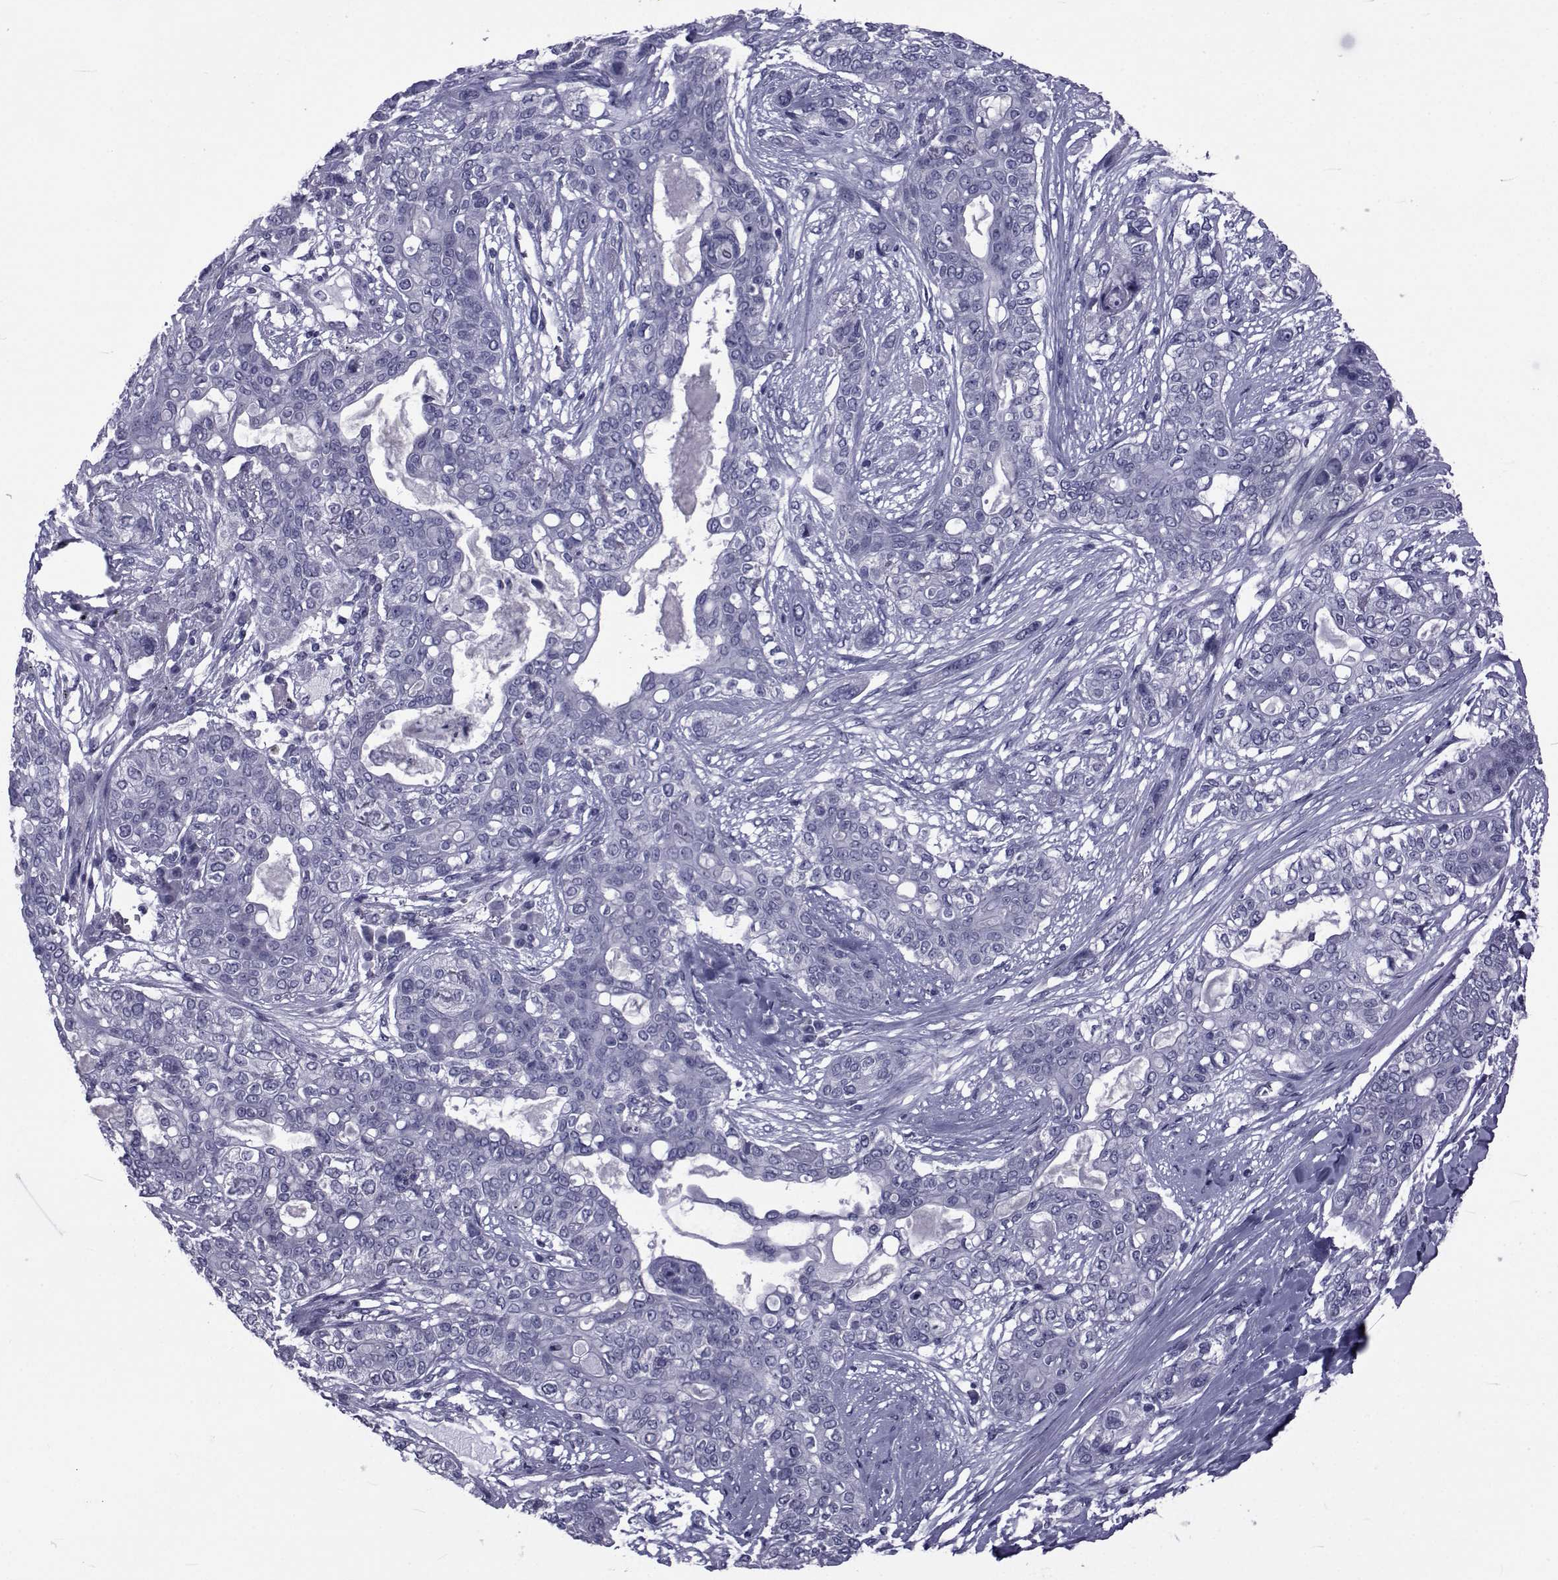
{"staining": {"intensity": "negative", "quantity": "none", "location": "none"}, "tissue": "lung cancer", "cell_type": "Tumor cells", "image_type": "cancer", "snomed": [{"axis": "morphology", "description": "Squamous cell carcinoma, NOS"}, {"axis": "topography", "description": "Lung"}], "caption": "Immunohistochemistry (IHC) histopathology image of lung cancer (squamous cell carcinoma) stained for a protein (brown), which shows no staining in tumor cells. (DAB IHC visualized using brightfield microscopy, high magnification).", "gene": "GKAP1", "patient": {"sex": "female", "age": 70}}